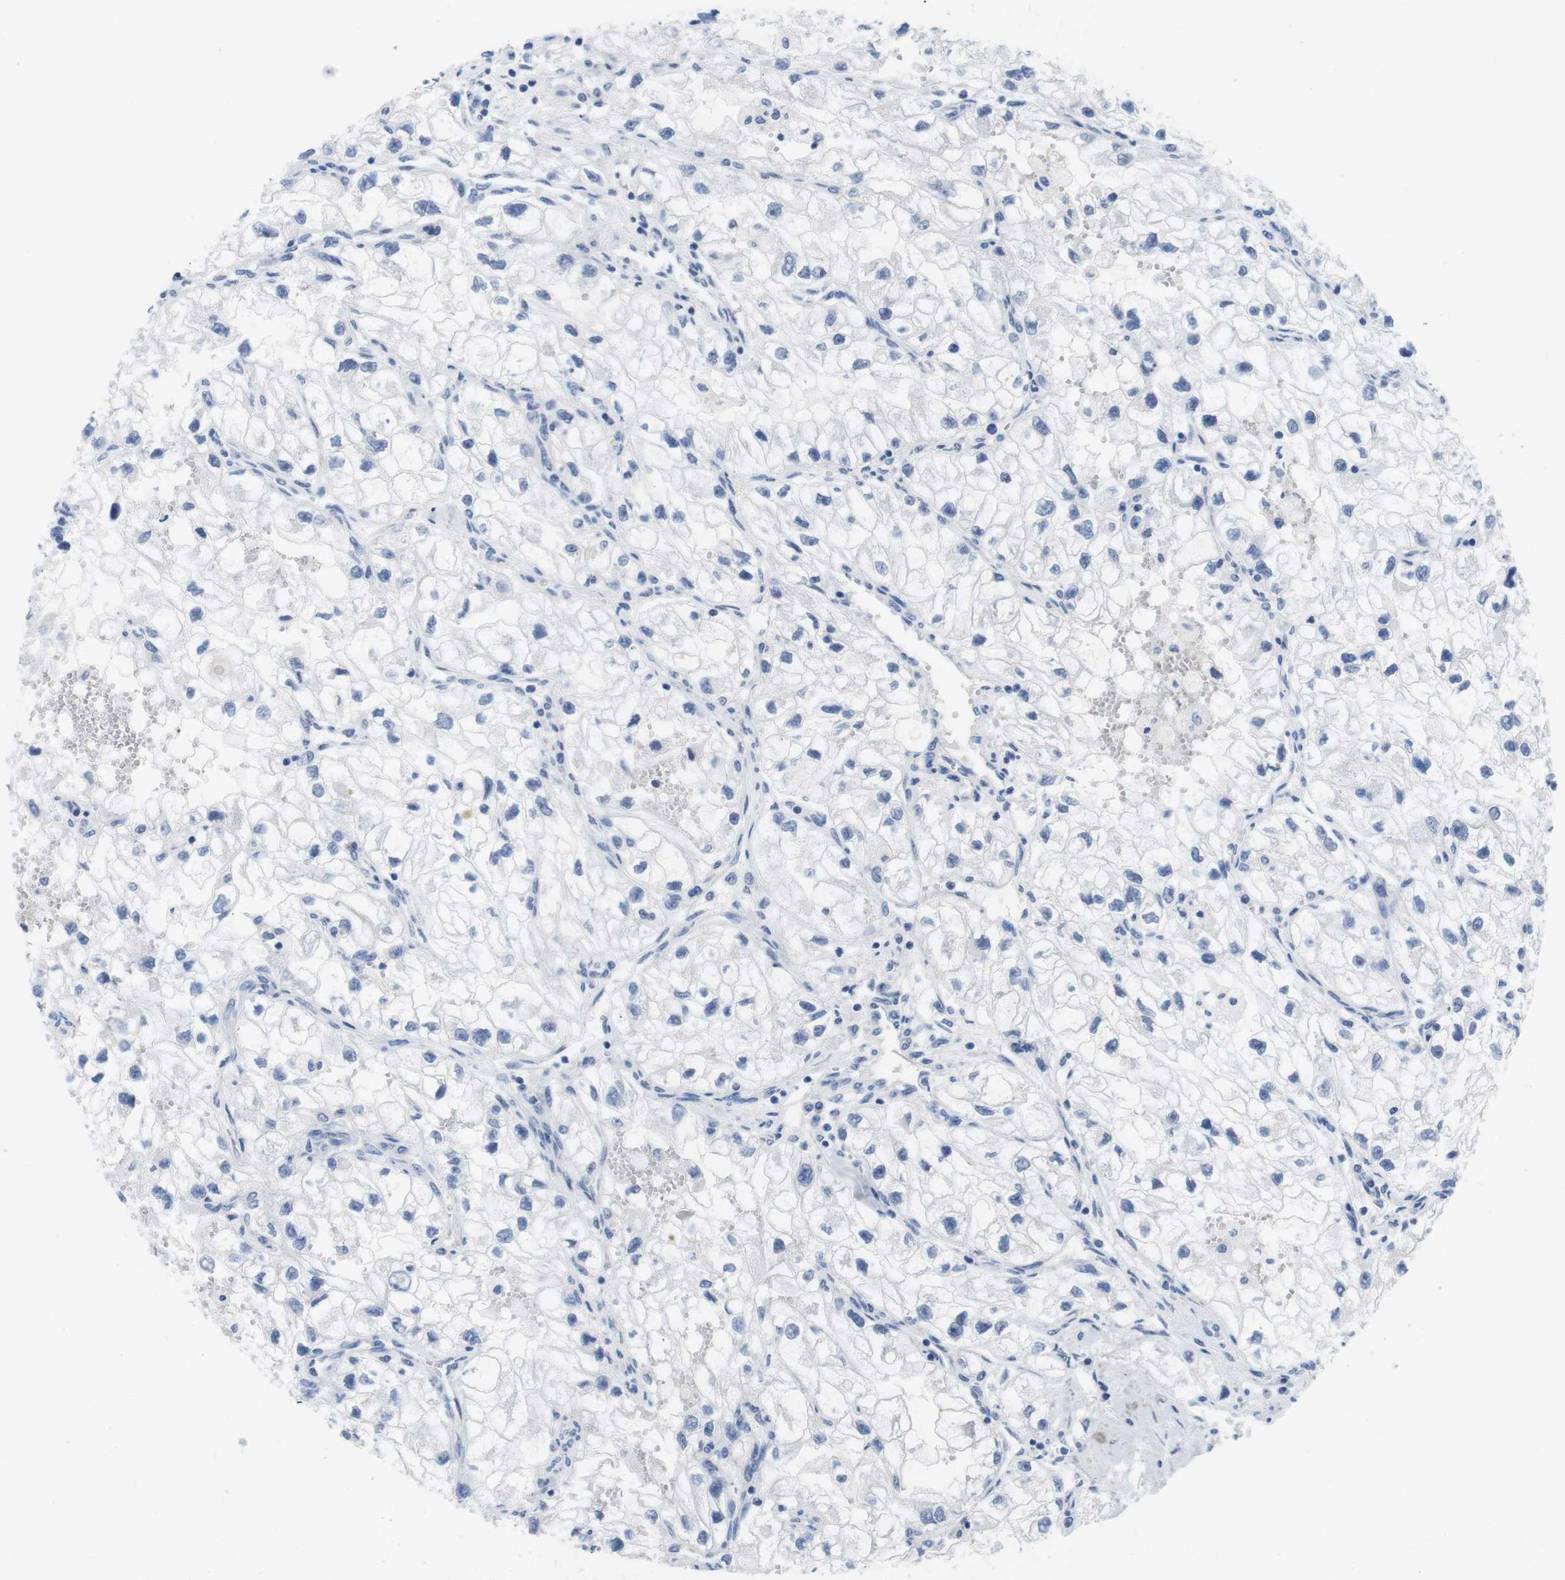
{"staining": {"intensity": "negative", "quantity": "none", "location": "none"}, "tissue": "renal cancer", "cell_type": "Tumor cells", "image_type": "cancer", "snomed": [{"axis": "morphology", "description": "Adenocarcinoma, NOS"}, {"axis": "topography", "description": "Kidney"}], "caption": "Tumor cells show no significant staining in renal cancer.", "gene": "MAP6", "patient": {"sex": "female", "age": 70}}